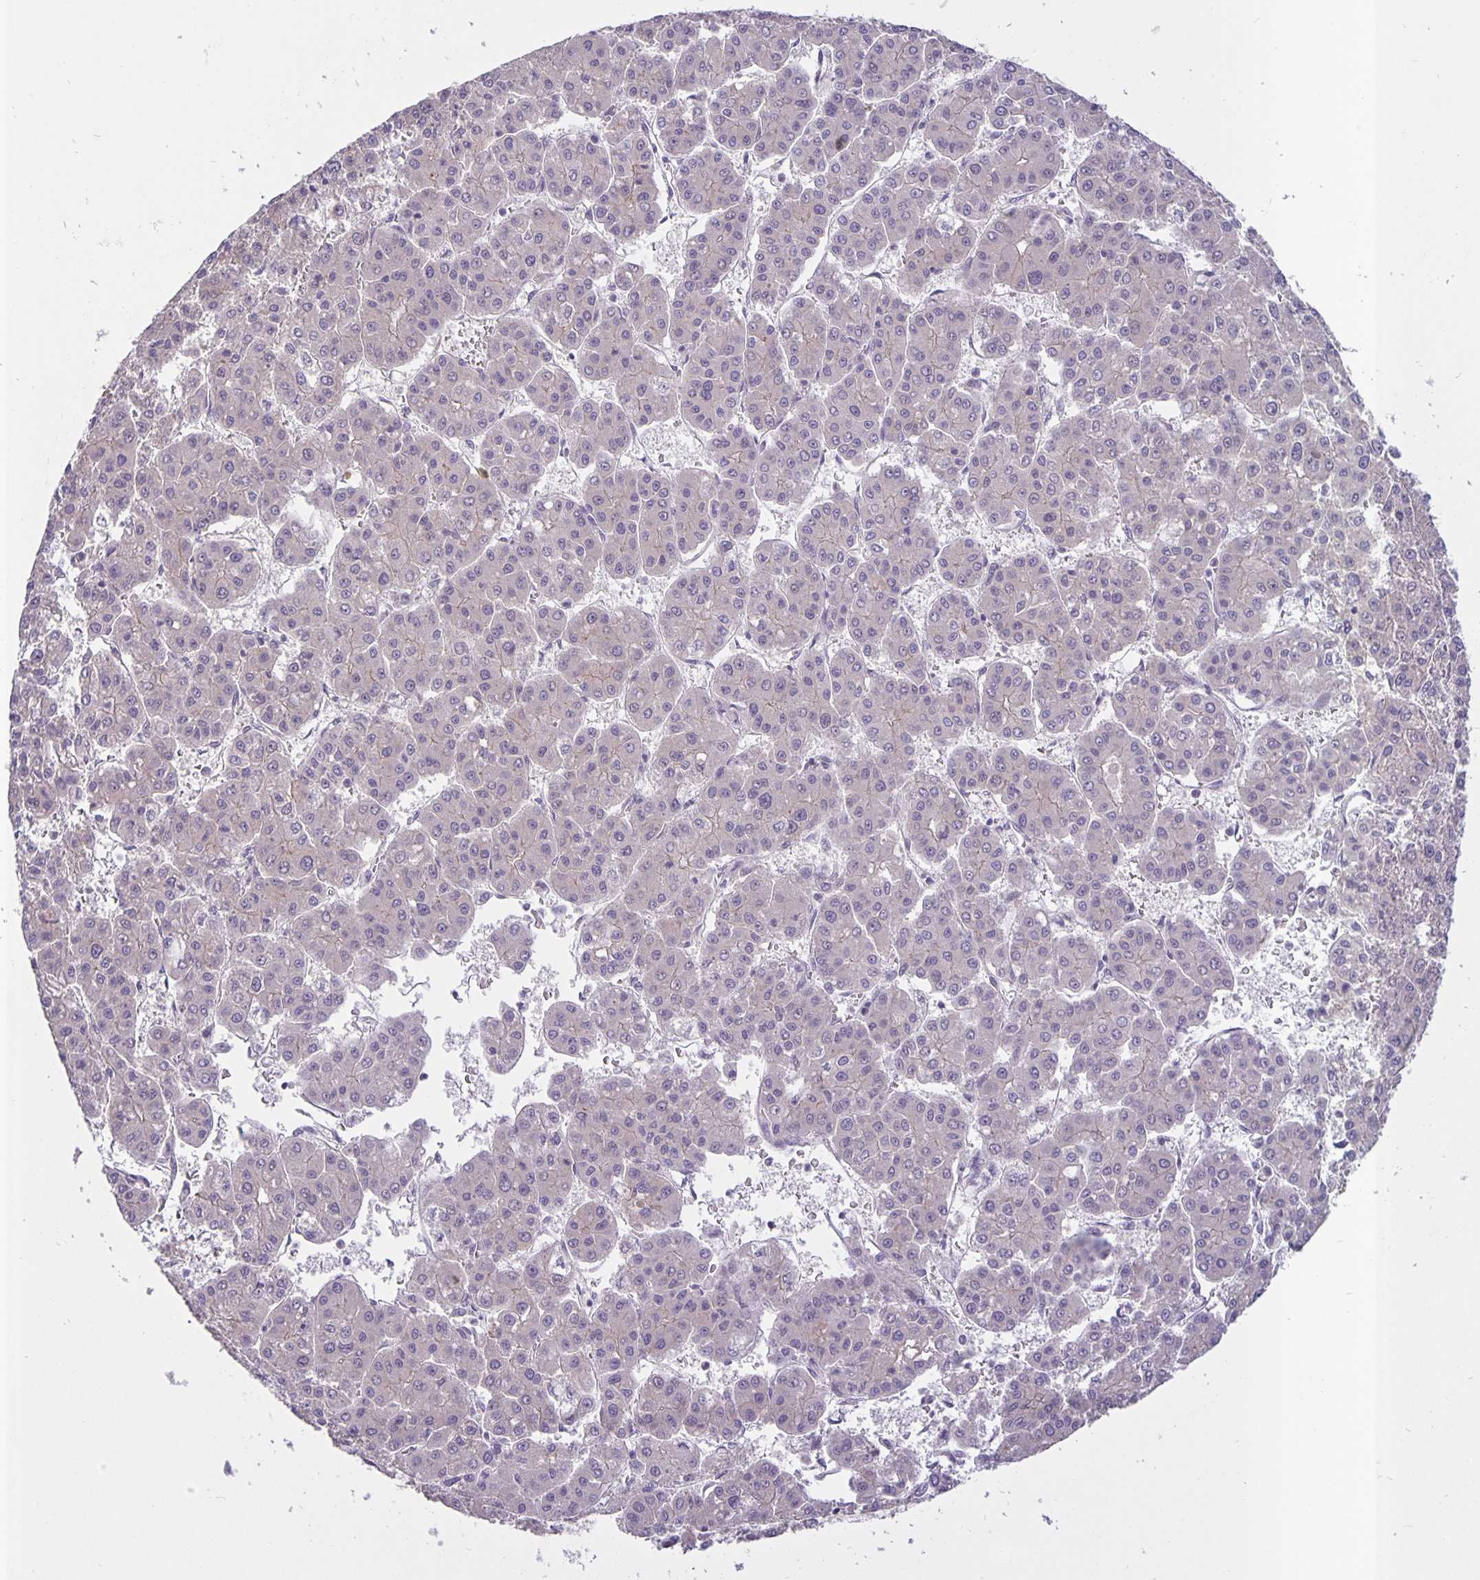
{"staining": {"intensity": "negative", "quantity": "none", "location": "none"}, "tissue": "liver cancer", "cell_type": "Tumor cells", "image_type": "cancer", "snomed": [{"axis": "morphology", "description": "Carcinoma, Hepatocellular, NOS"}, {"axis": "topography", "description": "Liver"}], "caption": "An image of human liver cancer (hepatocellular carcinoma) is negative for staining in tumor cells.", "gene": "ARVCF", "patient": {"sex": "male", "age": 73}}